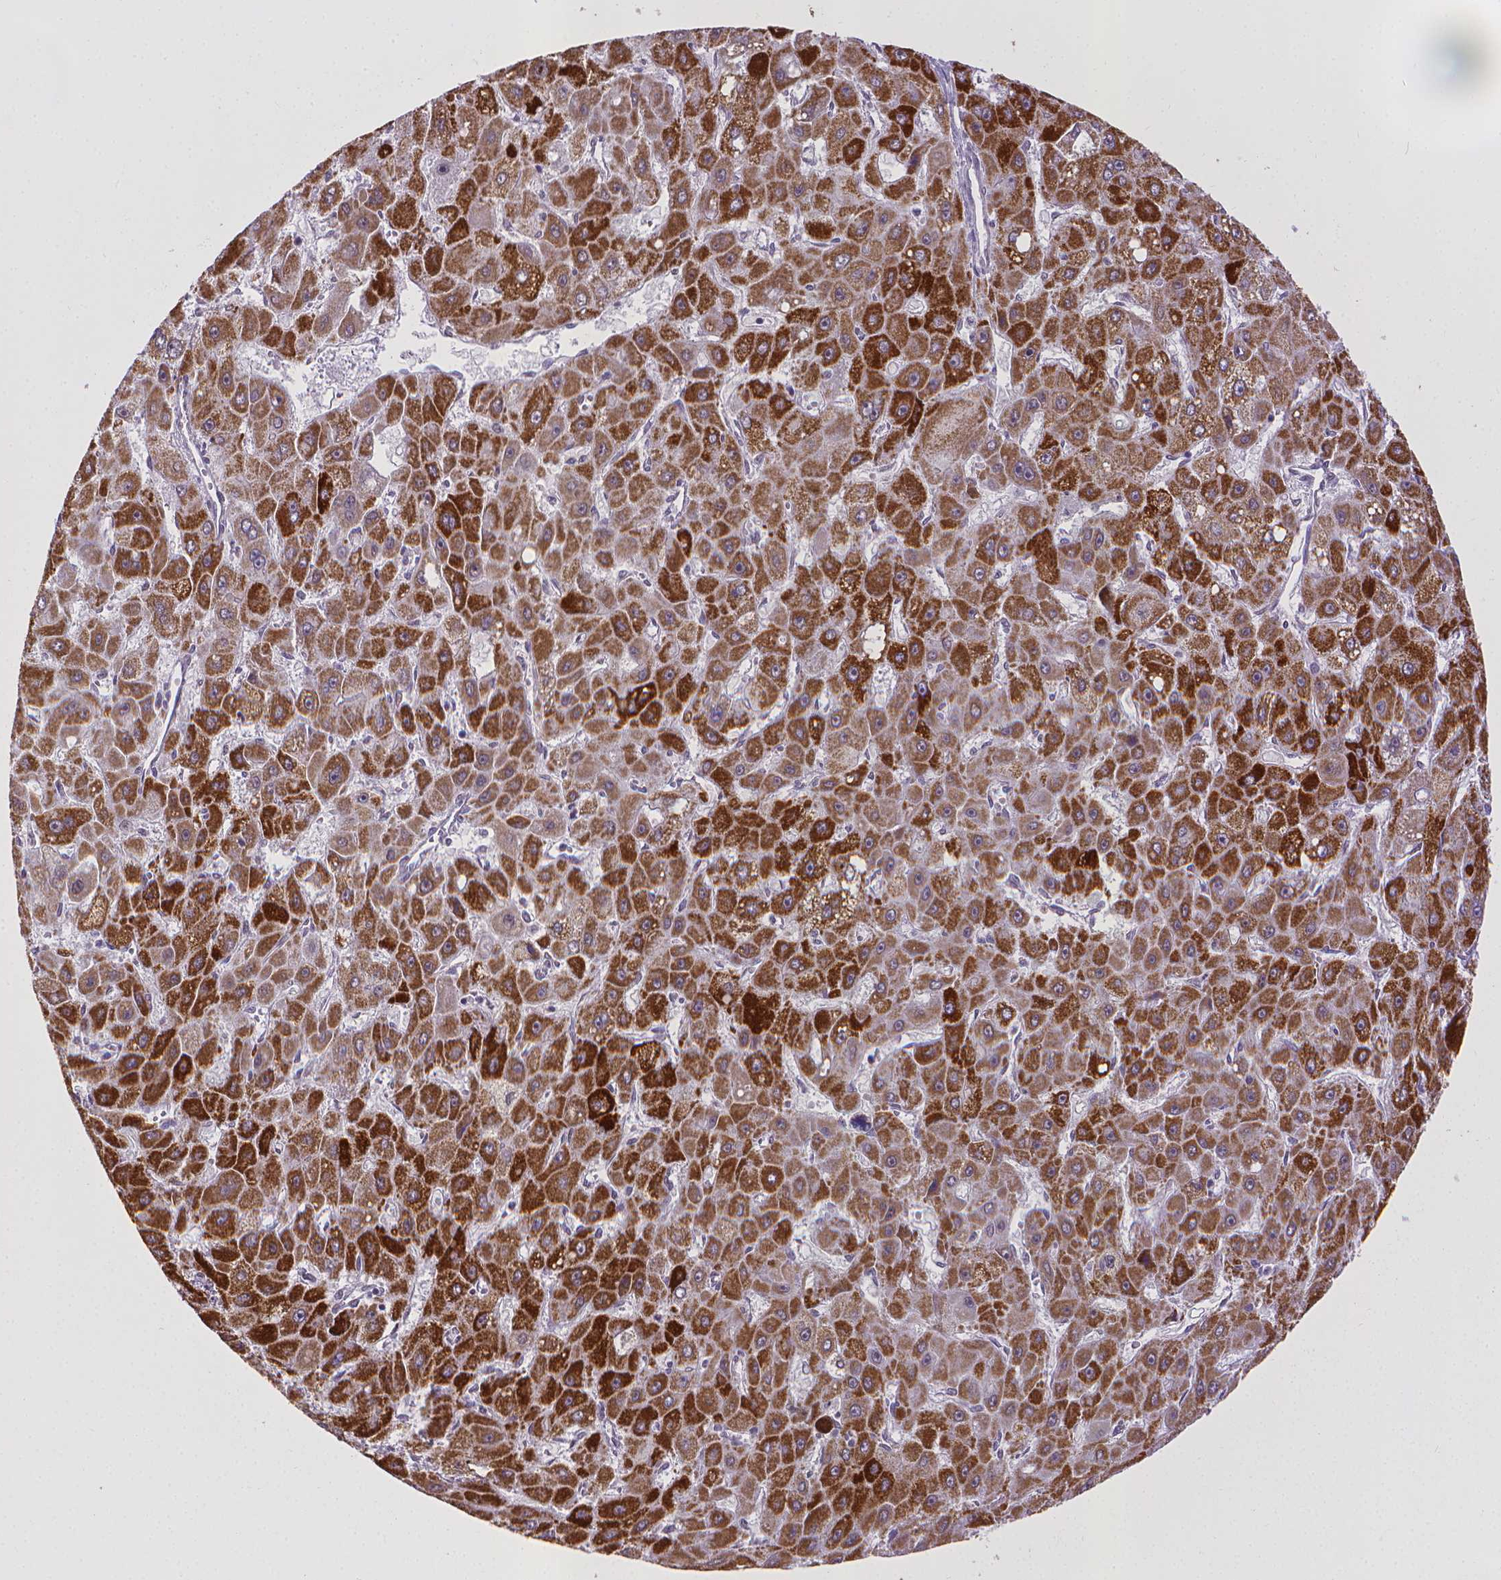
{"staining": {"intensity": "strong", "quantity": ">75%", "location": "cytoplasmic/membranous"}, "tissue": "liver cancer", "cell_type": "Tumor cells", "image_type": "cancer", "snomed": [{"axis": "morphology", "description": "Carcinoma, Hepatocellular, NOS"}, {"axis": "topography", "description": "Liver"}], "caption": "This histopathology image demonstrates immunohistochemistry (IHC) staining of human liver cancer, with high strong cytoplasmic/membranous expression in approximately >75% of tumor cells.", "gene": "KMO", "patient": {"sex": "female", "age": 25}}